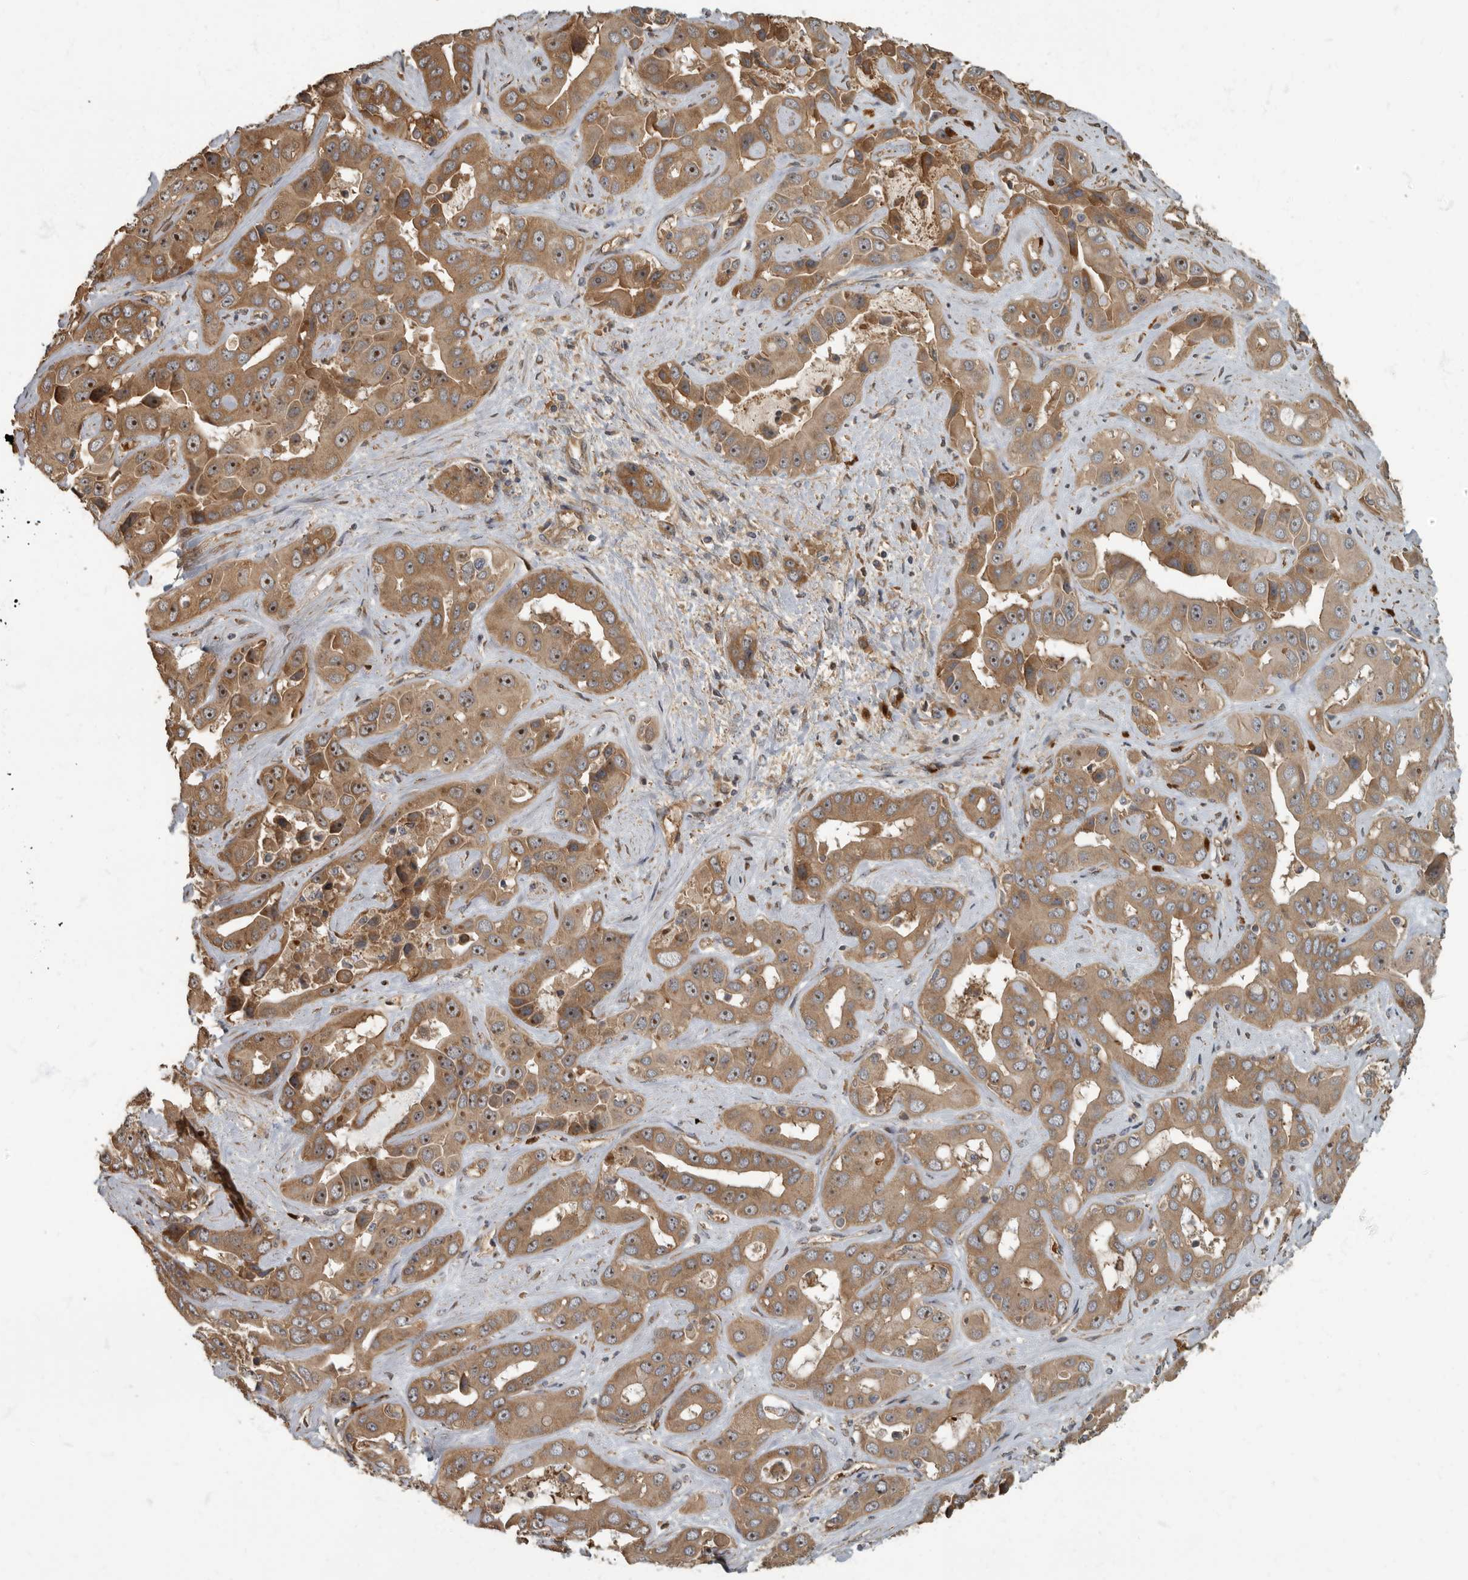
{"staining": {"intensity": "moderate", "quantity": ">75%", "location": "cytoplasmic/membranous,nuclear"}, "tissue": "liver cancer", "cell_type": "Tumor cells", "image_type": "cancer", "snomed": [{"axis": "morphology", "description": "Cholangiocarcinoma"}, {"axis": "topography", "description": "Liver"}], "caption": "The image exhibits immunohistochemical staining of liver cancer. There is moderate cytoplasmic/membranous and nuclear expression is appreciated in approximately >75% of tumor cells. Nuclei are stained in blue.", "gene": "DAAM1", "patient": {"sex": "female", "age": 52}}